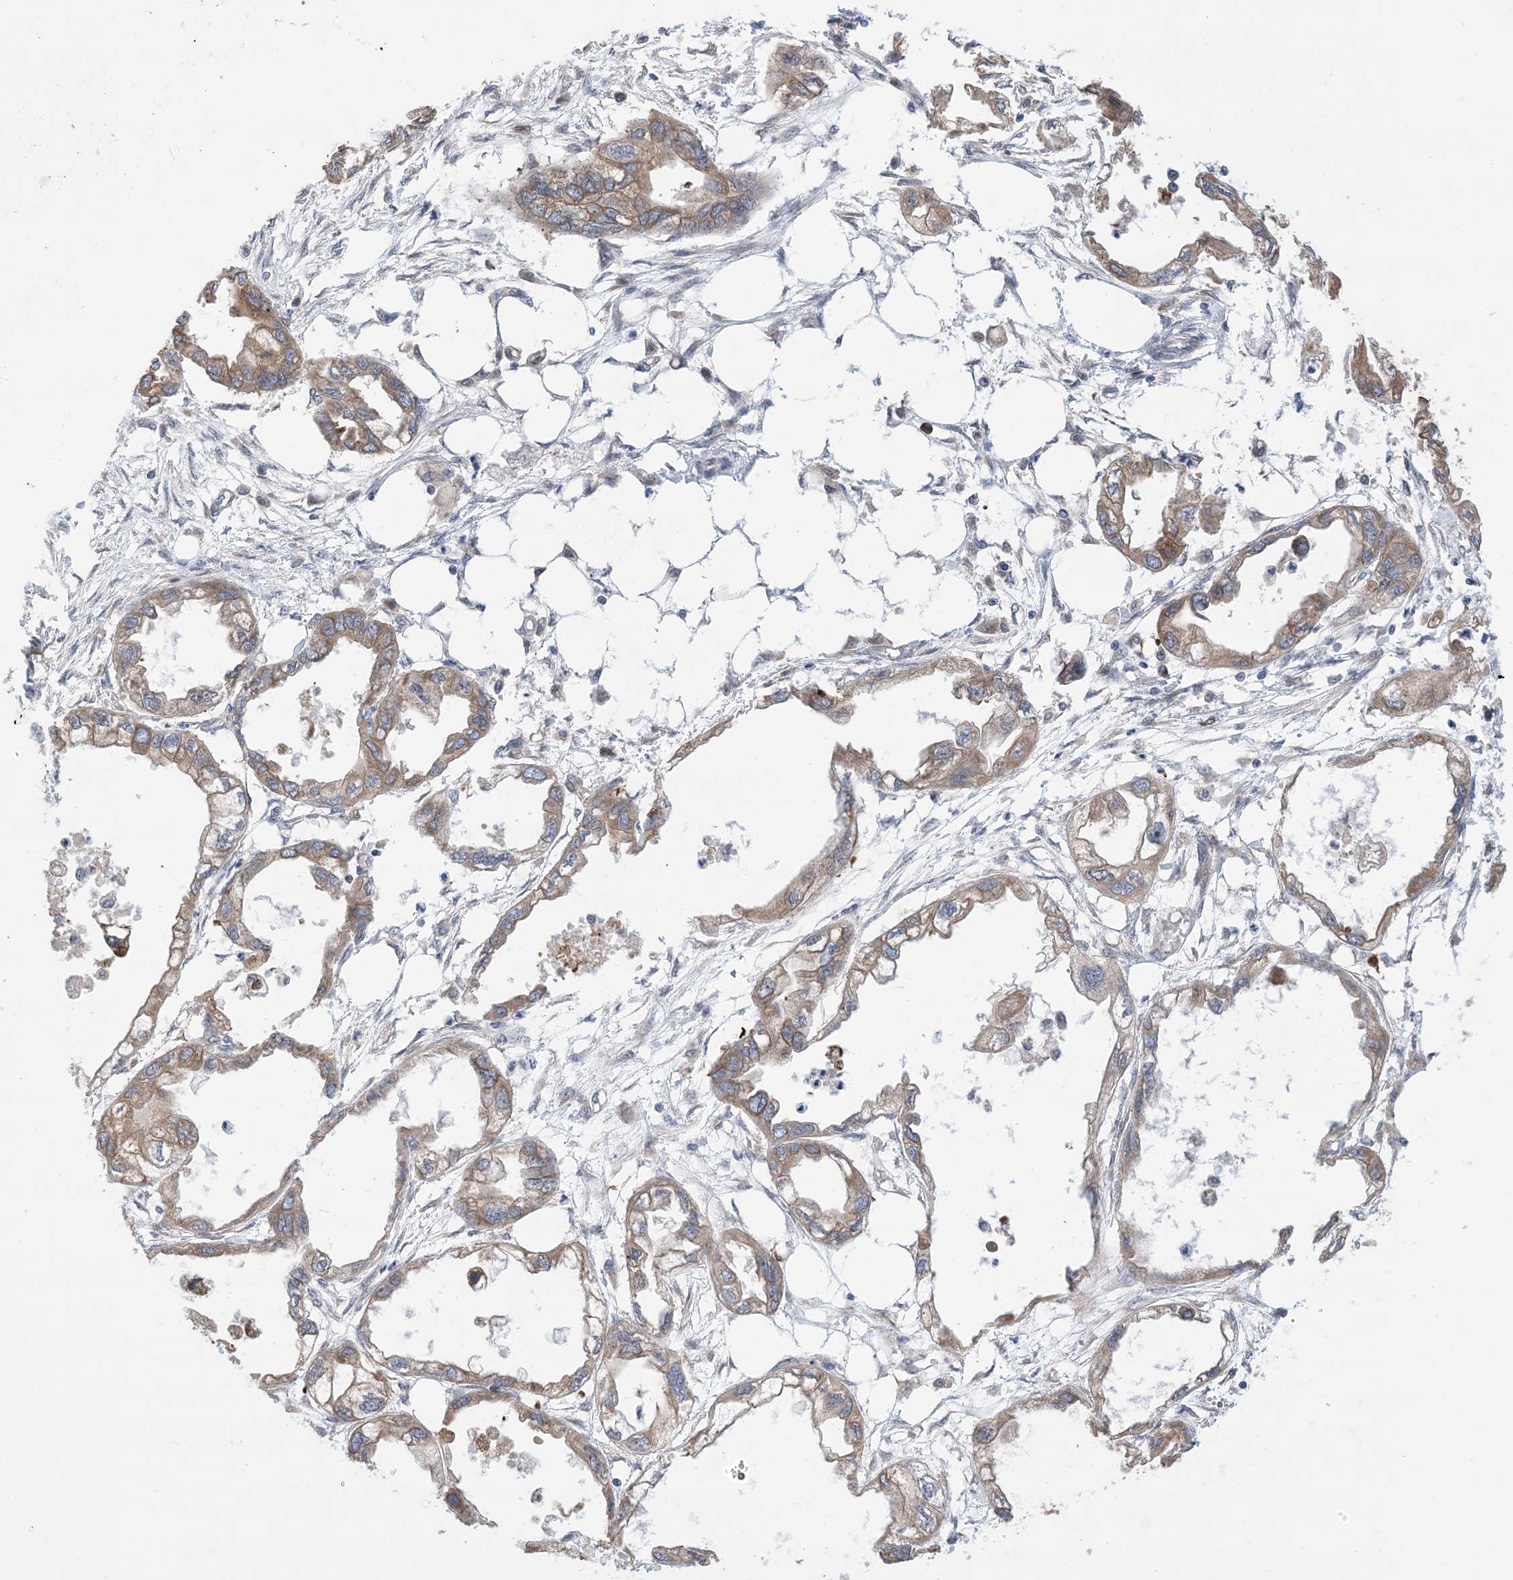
{"staining": {"intensity": "moderate", "quantity": ">75%", "location": "cytoplasmic/membranous"}, "tissue": "endometrial cancer", "cell_type": "Tumor cells", "image_type": "cancer", "snomed": [{"axis": "morphology", "description": "Adenocarcinoma, NOS"}, {"axis": "morphology", "description": "Adenocarcinoma, metastatic, NOS"}, {"axis": "topography", "description": "Adipose tissue"}, {"axis": "topography", "description": "Endometrium"}], "caption": "Approximately >75% of tumor cells in endometrial metastatic adenocarcinoma demonstrate moderate cytoplasmic/membranous protein staining as visualized by brown immunohistochemical staining.", "gene": "CLEC16A", "patient": {"sex": "female", "age": 67}}